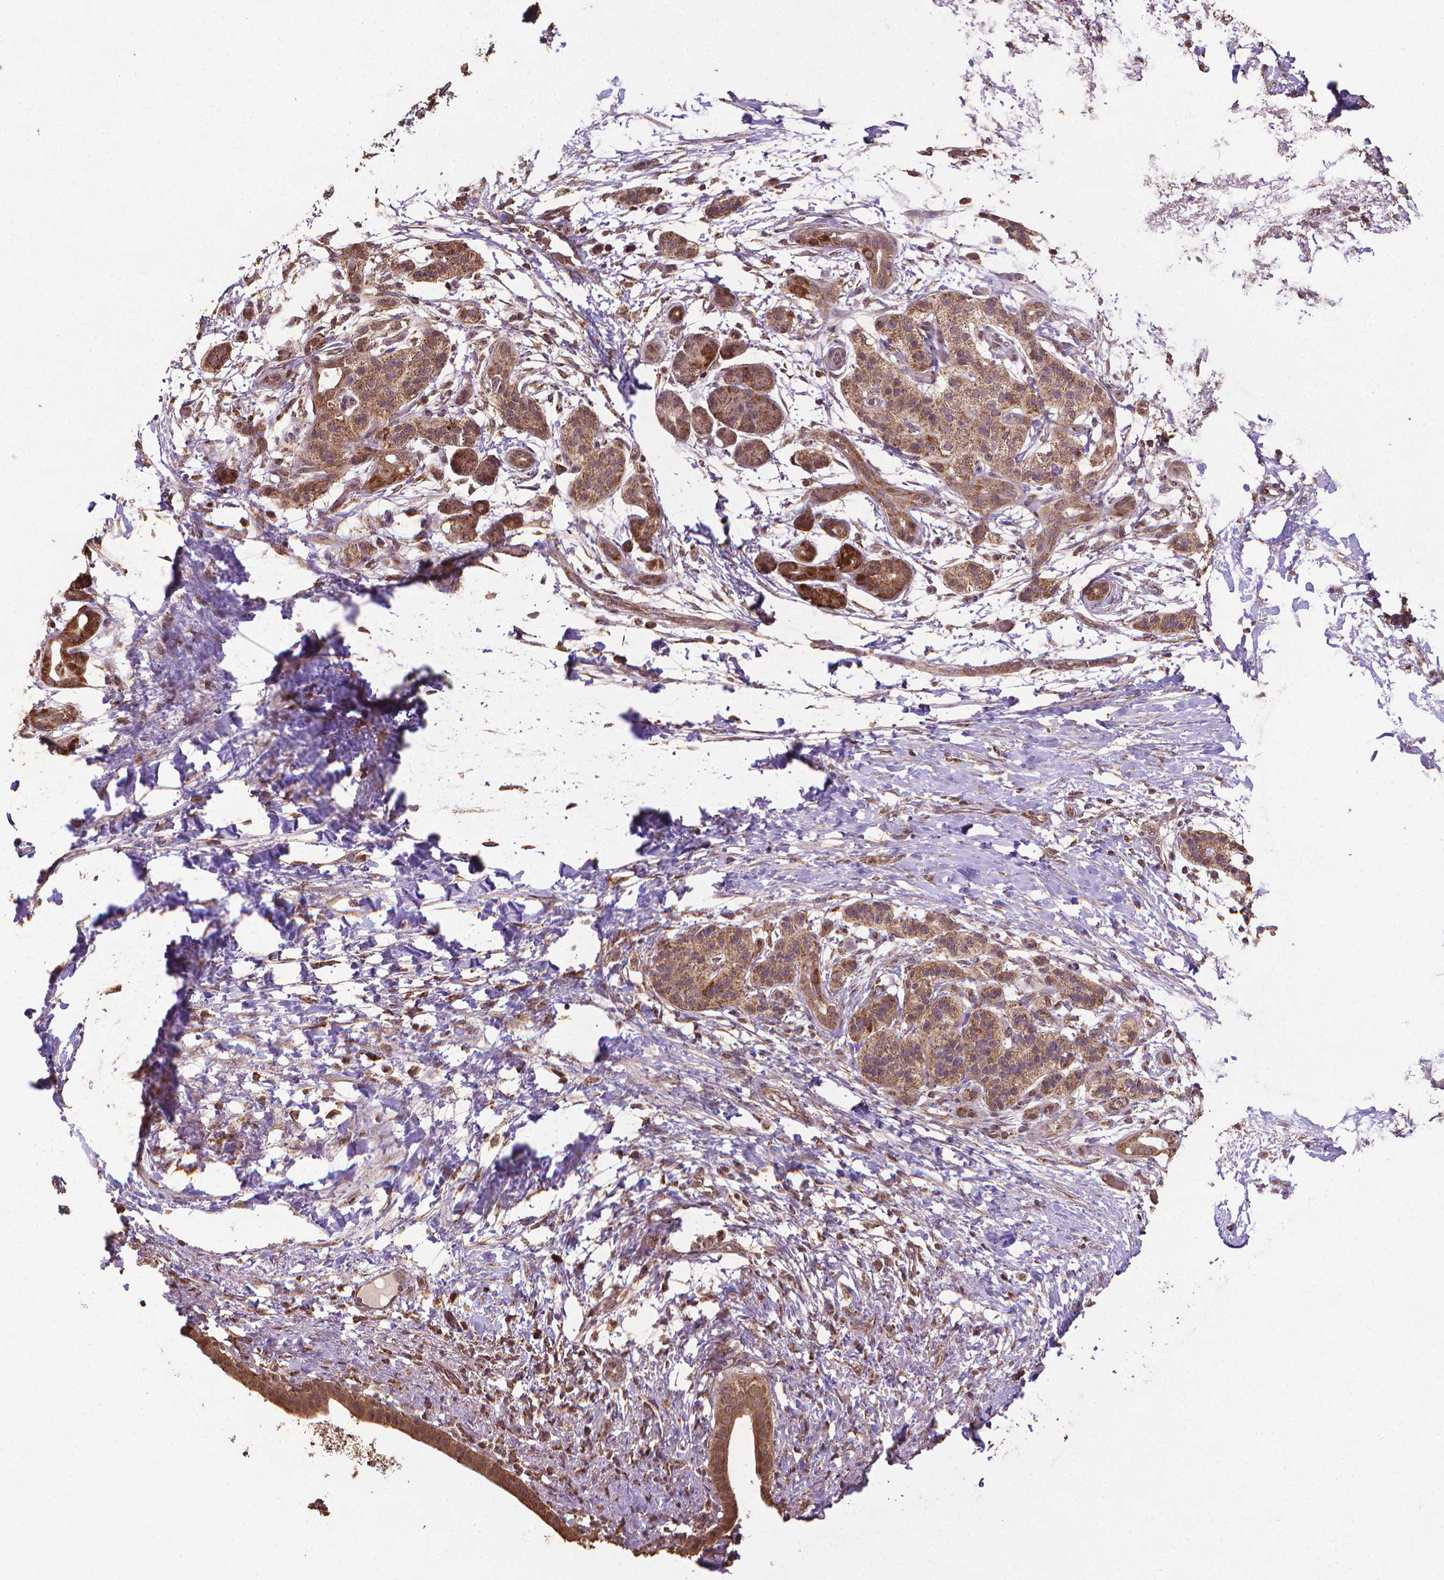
{"staining": {"intensity": "moderate", "quantity": ">75%", "location": "cytoplasmic/membranous"}, "tissue": "pancreatic cancer", "cell_type": "Tumor cells", "image_type": "cancer", "snomed": [{"axis": "morphology", "description": "Adenocarcinoma, NOS"}, {"axis": "topography", "description": "Pancreas"}], "caption": "Immunohistochemistry photomicrograph of human pancreatic cancer (adenocarcinoma) stained for a protein (brown), which exhibits medium levels of moderate cytoplasmic/membranous expression in about >75% of tumor cells.", "gene": "DCAF1", "patient": {"sex": "female", "age": 72}}